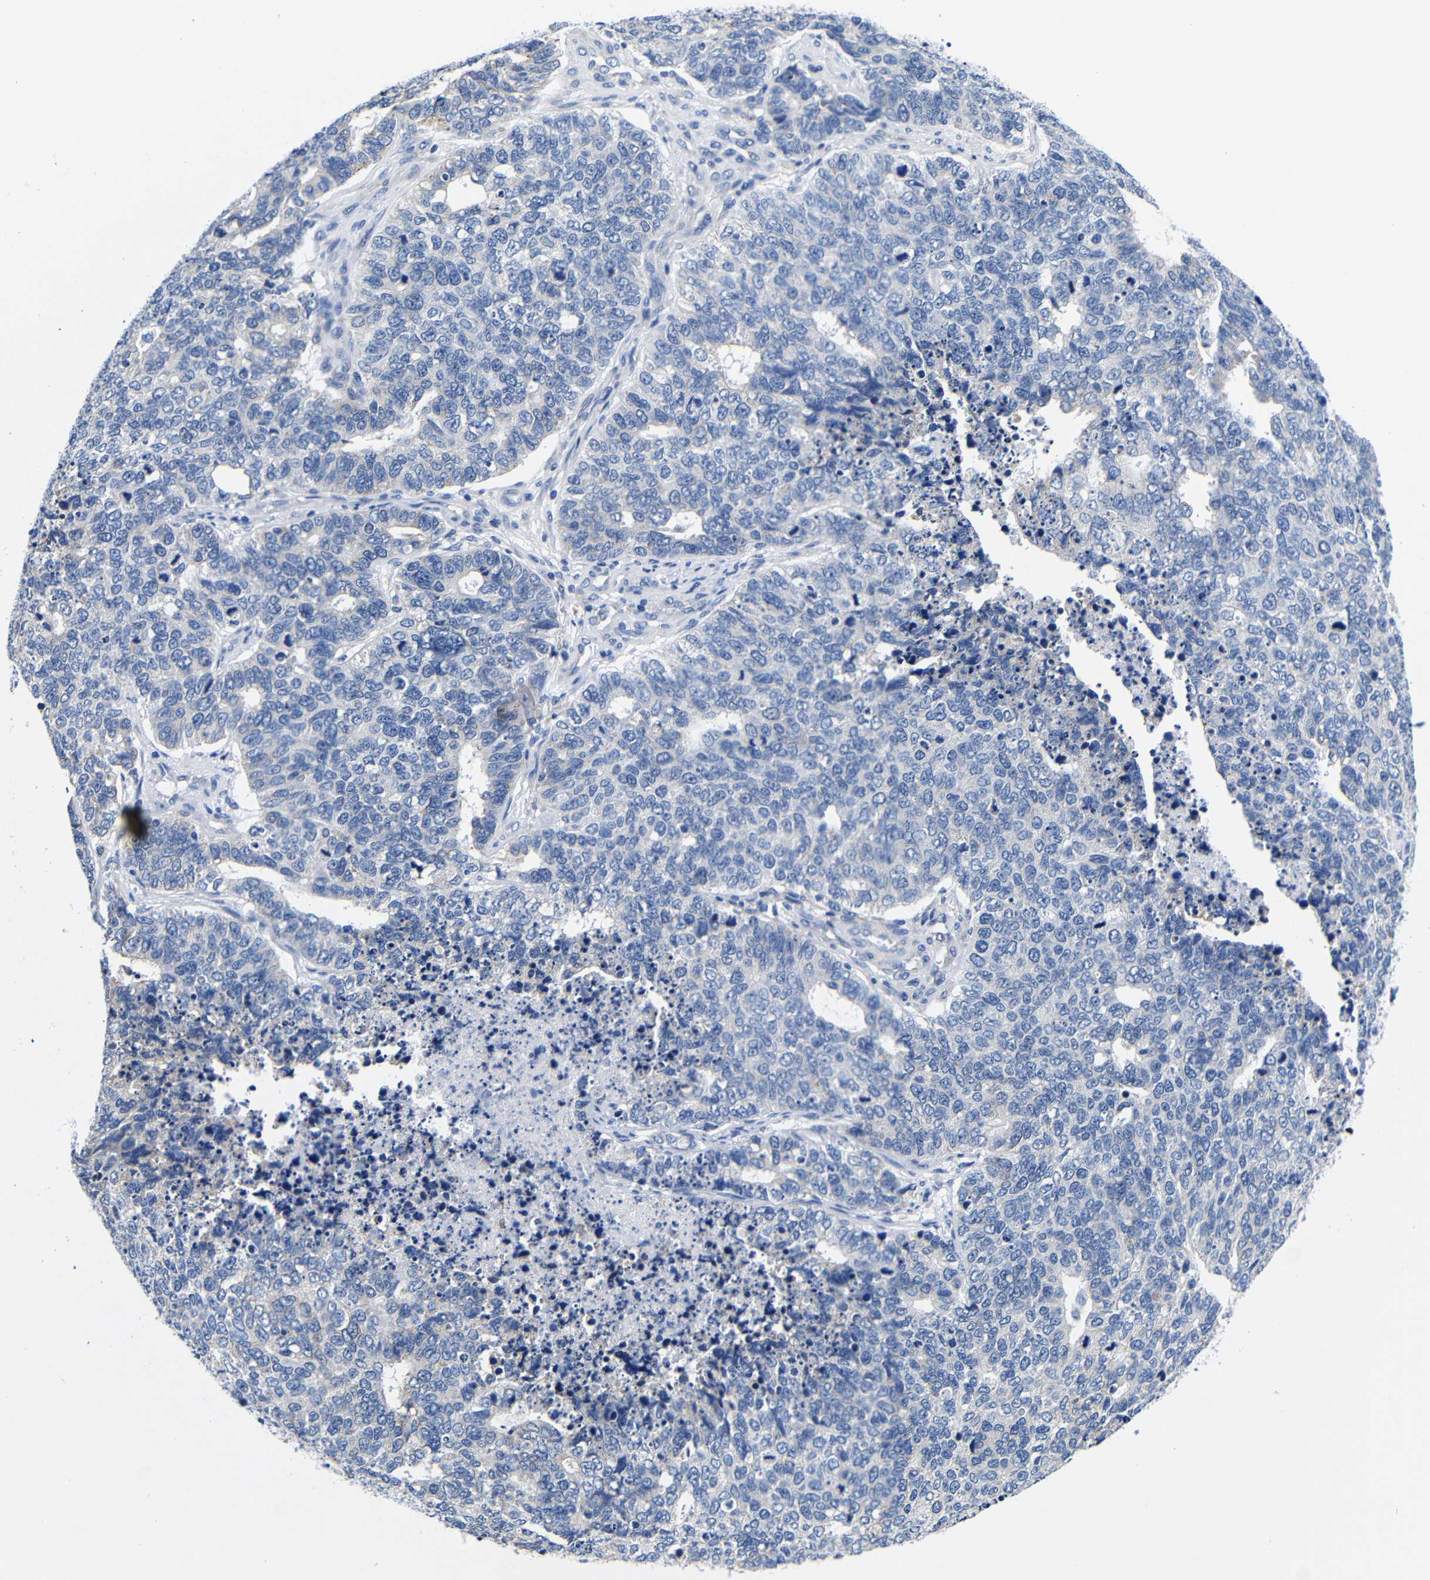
{"staining": {"intensity": "negative", "quantity": "none", "location": "none"}, "tissue": "cervical cancer", "cell_type": "Tumor cells", "image_type": "cancer", "snomed": [{"axis": "morphology", "description": "Squamous cell carcinoma, NOS"}, {"axis": "topography", "description": "Cervix"}], "caption": "This is an immunohistochemistry histopathology image of cervical cancer. There is no staining in tumor cells.", "gene": "CLEC4G", "patient": {"sex": "female", "age": 63}}